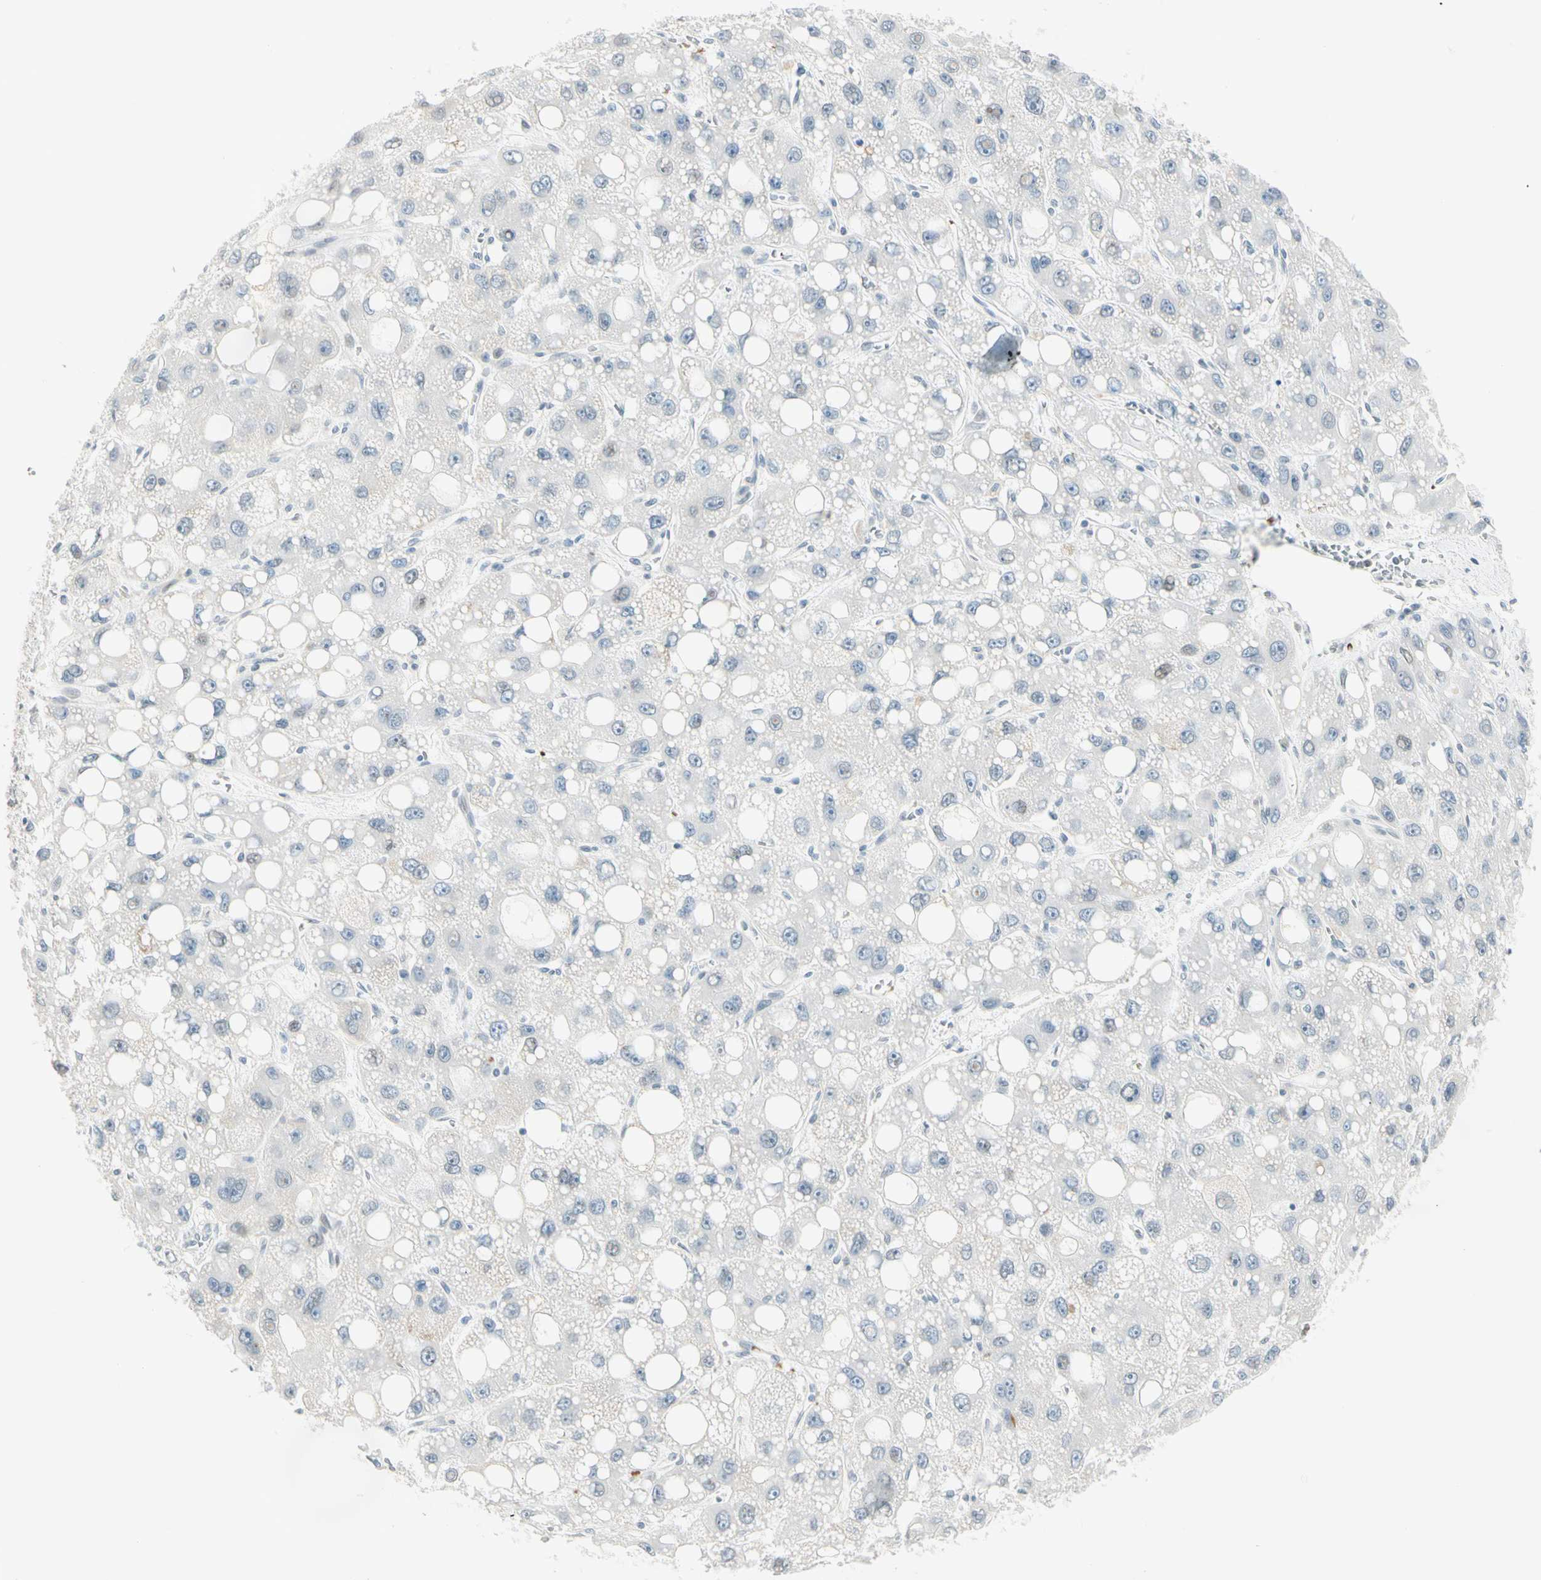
{"staining": {"intensity": "negative", "quantity": "none", "location": "none"}, "tissue": "liver cancer", "cell_type": "Tumor cells", "image_type": "cancer", "snomed": [{"axis": "morphology", "description": "Carcinoma, Hepatocellular, NOS"}, {"axis": "topography", "description": "Liver"}], "caption": "Immunohistochemistry image of neoplastic tissue: liver cancer stained with DAB exhibits no significant protein expression in tumor cells. (Stains: DAB (3,3'-diaminobenzidine) immunohistochemistry with hematoxylin counter stain, Microscopy: brightfield microscopy at high magnification).", "gene": "BCAN", "patient": {"sex": "male", "age": 55}}